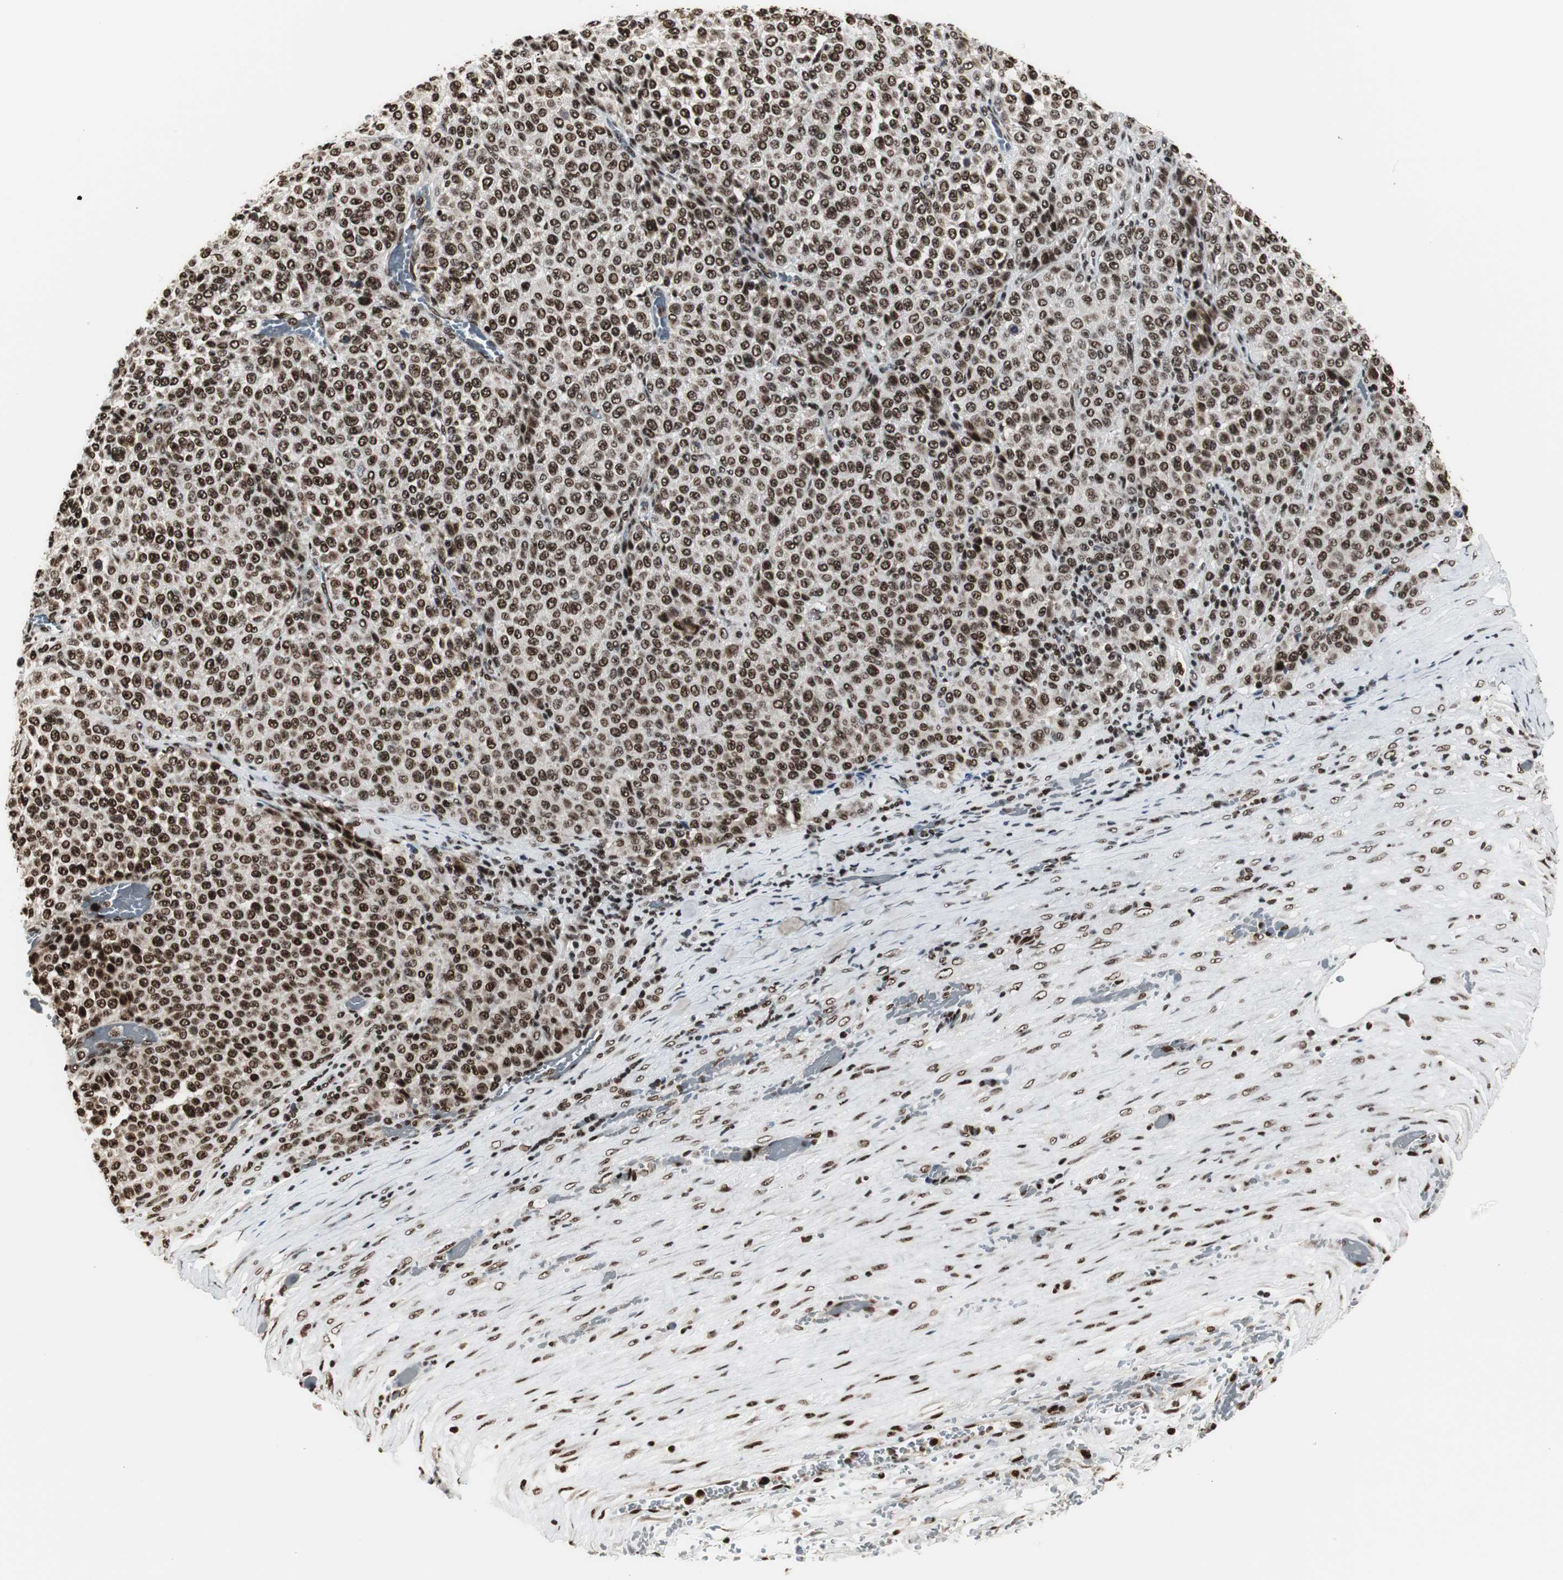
{"staining": {"intensity": "strong", "quantity": ">75%", "location": "nuclear"}, "tissue": "melanoma", "cell_type": "Tumor cells", "image_type": "cancer", "snomed": [{"axis": "morphology", "description": "Malignant melanoma, Metastatic site"}, {"axis": "topography", "description": "Pancreas"}], "caption": "Malignant melanoma (metastatic site) stained for a protein (brown) reveals strong nuclear positive staining in about >75% of tumor cells.", "gene": "PARN", "patient": {"sex": "female", "age": 30}}